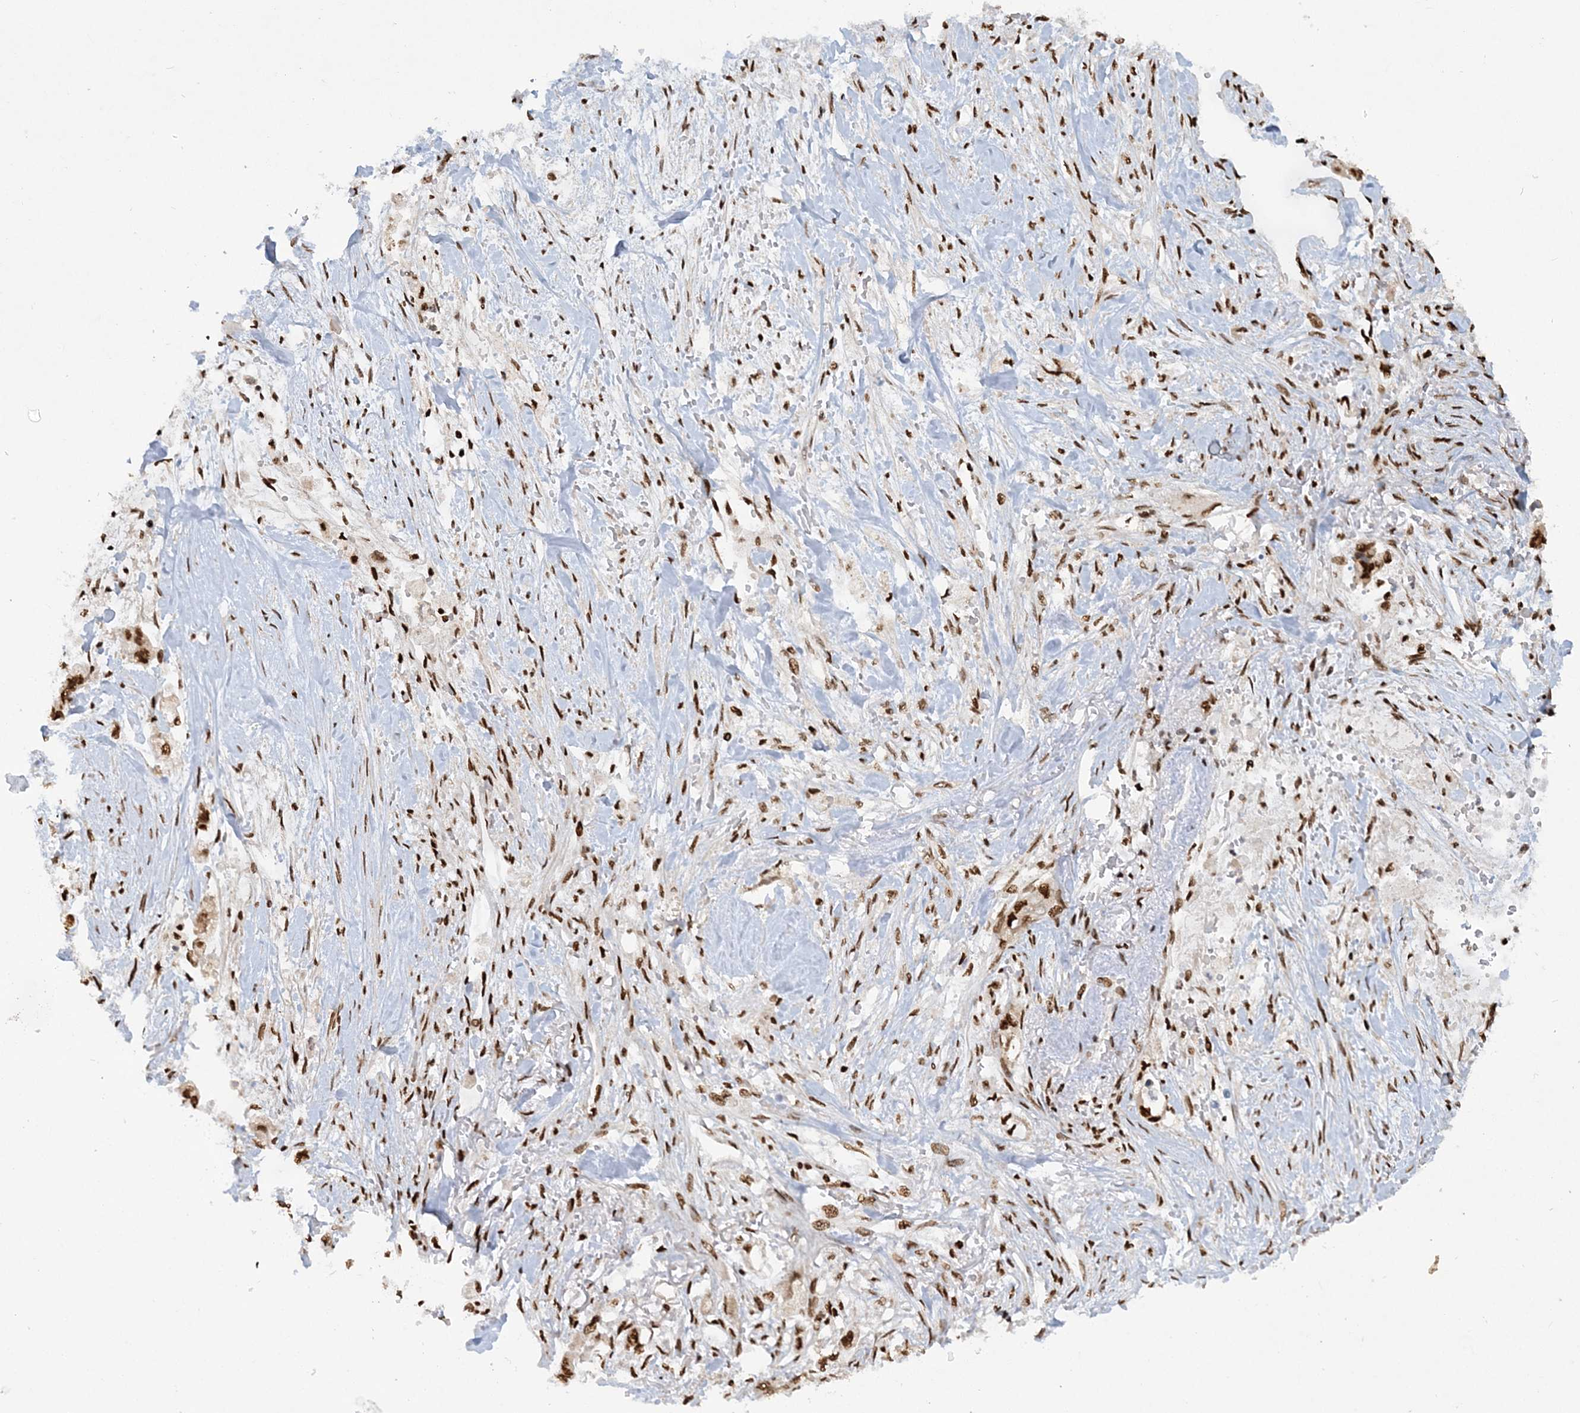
{"staining": {"intensity": "strong", "quantity": ">75%", "location": "nuclear"}, "tissue": "stomach cancer", "cell_type": "Tumor cells", "image_type": "cancer", "snomed": [{"axis": "morphology", "description": "Adenocarcinoma, NOS"}, {"axis": "topography", "description": "Stomach"}], "caption": "A high amount of strong nuclear positivity is present in approximately >75% of tumor cells in stomach cancer (adenocarcinoma) tissue.", "gene": "DELE1", "patient": {"sex": "male", "age": 62}}